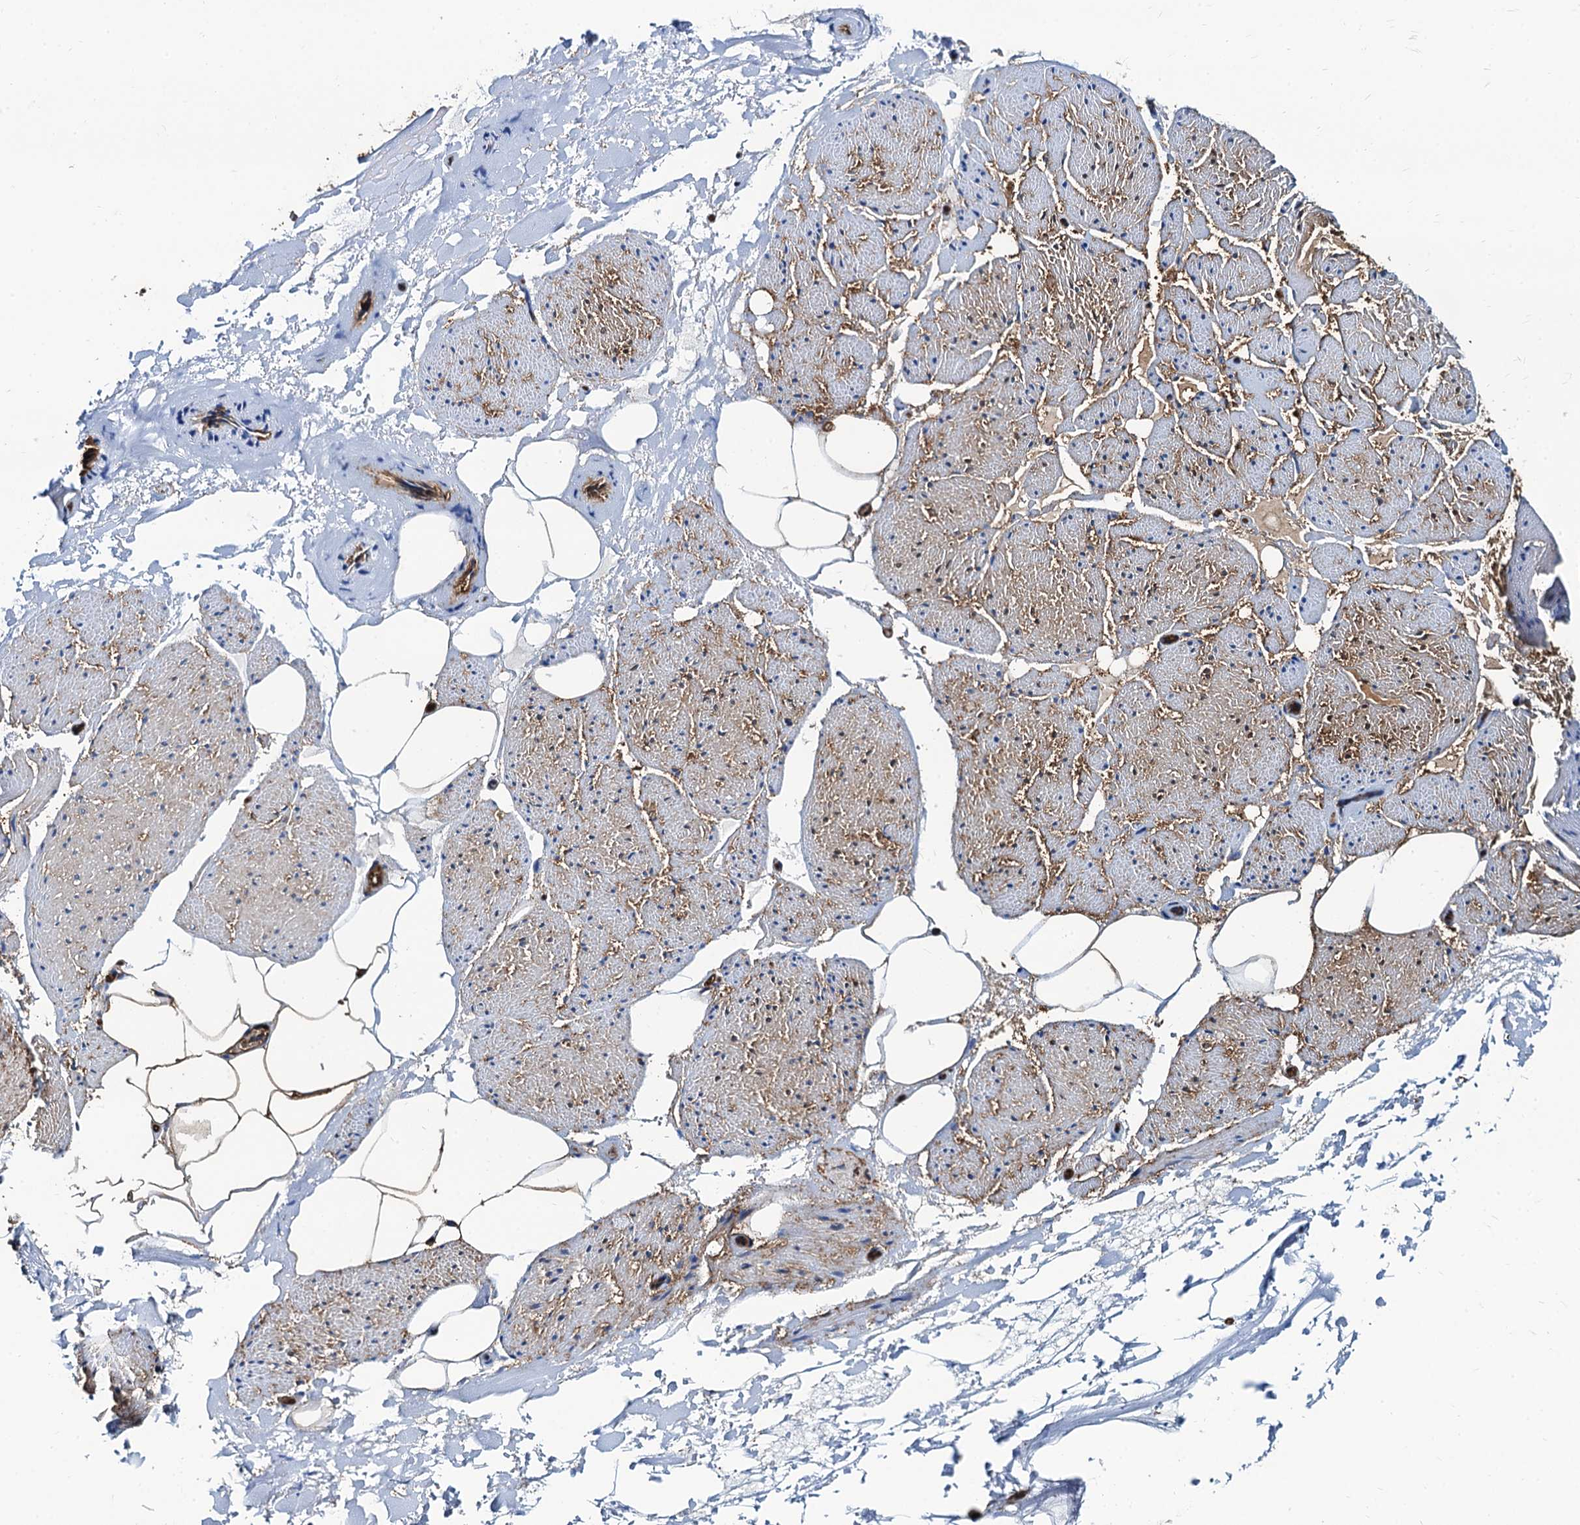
{"staining": {"intensity": "moderate", "quantity": ">75%", "location": "cytoplasmic/membranous"}, "tissue": "adipose tissue", "cell_type": "Adipocytes", "image_type": "normal", "snomed": [{"axis": "morphology", "description": "Normal tissue, NOS"}, {"axis": "morphology", "description": "Adenocarcinoma, Low grade"}, {"axis": "topography", "description": "Prostate"}, {"axis": "topography", "description": "Peripheral nerve tissue"}], "caption": "The immunohistochemical stain highlights moderate cytoplasmic/membranous positivity in adipocytes of normal adipose tissue. Nuclei are stained in blue.", "gene": "CAVIN2", "patient": {"sex": "male", "age": 63}}